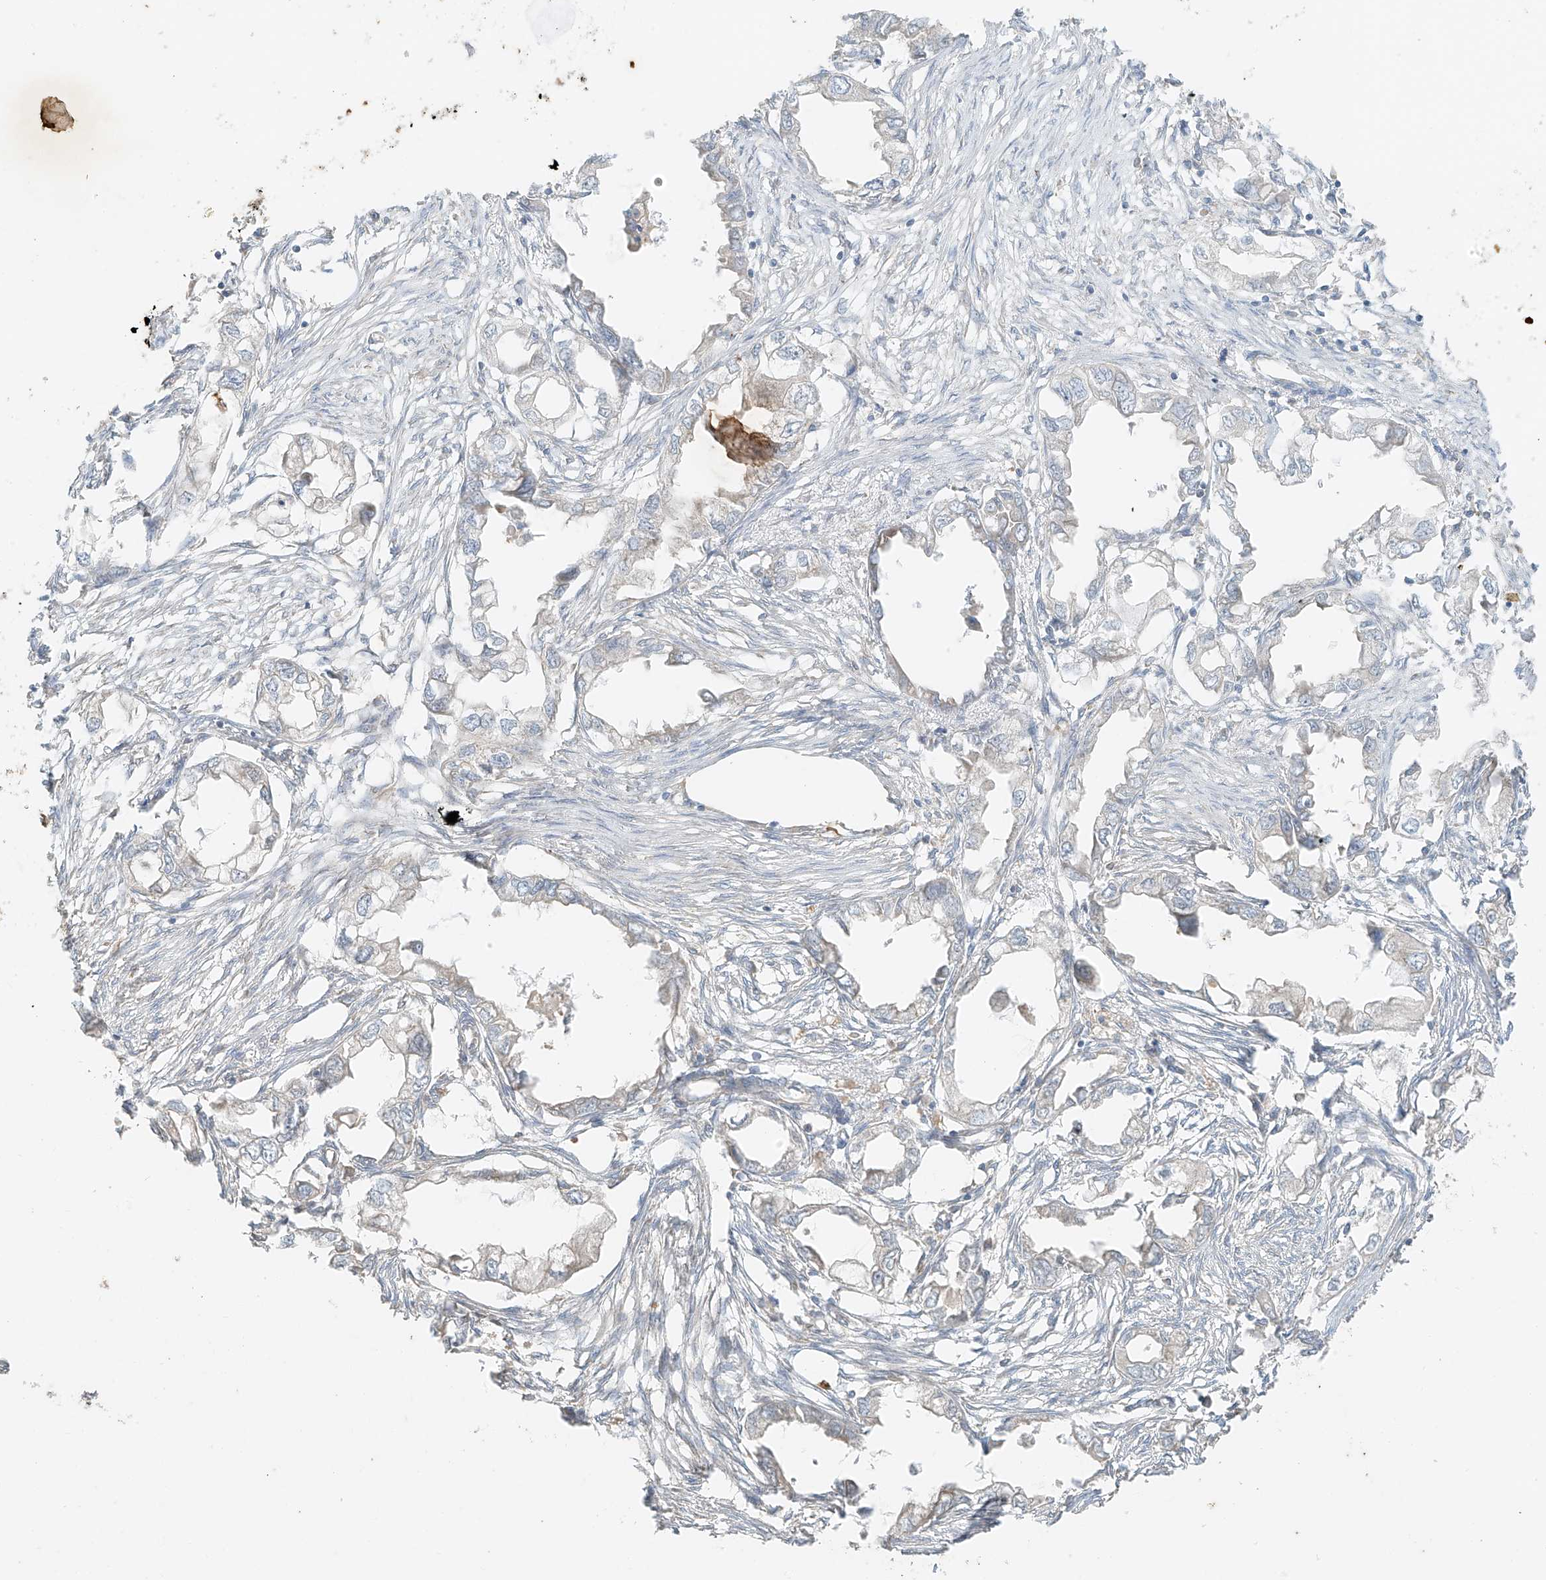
{"staining": {"intensity": "negative", "quantity": "none", "location": "none"}, "tissue": "endometrial cancer", "cell_type": "Tumor cells", "image_type": "cancer", "snomed": [{"axis": "morphology", "description": "Adenocarcinoma, NOS"}, {"axis": "morphology", "description": "Adenocarcinoma, metastatic, NOS"}, {"axis": "topography", "description": "Adipose tissue"}, {"axis": "topography", "description": "Endometrium"}], "caption": "DAB immunohistochemical staining of endometrial cancer (metastatic adenocarcinoma) exhibits no significant positivity in tumor cells.", "gene": "ANKZF1", "patient": {"sex": "female", "age": 67}}